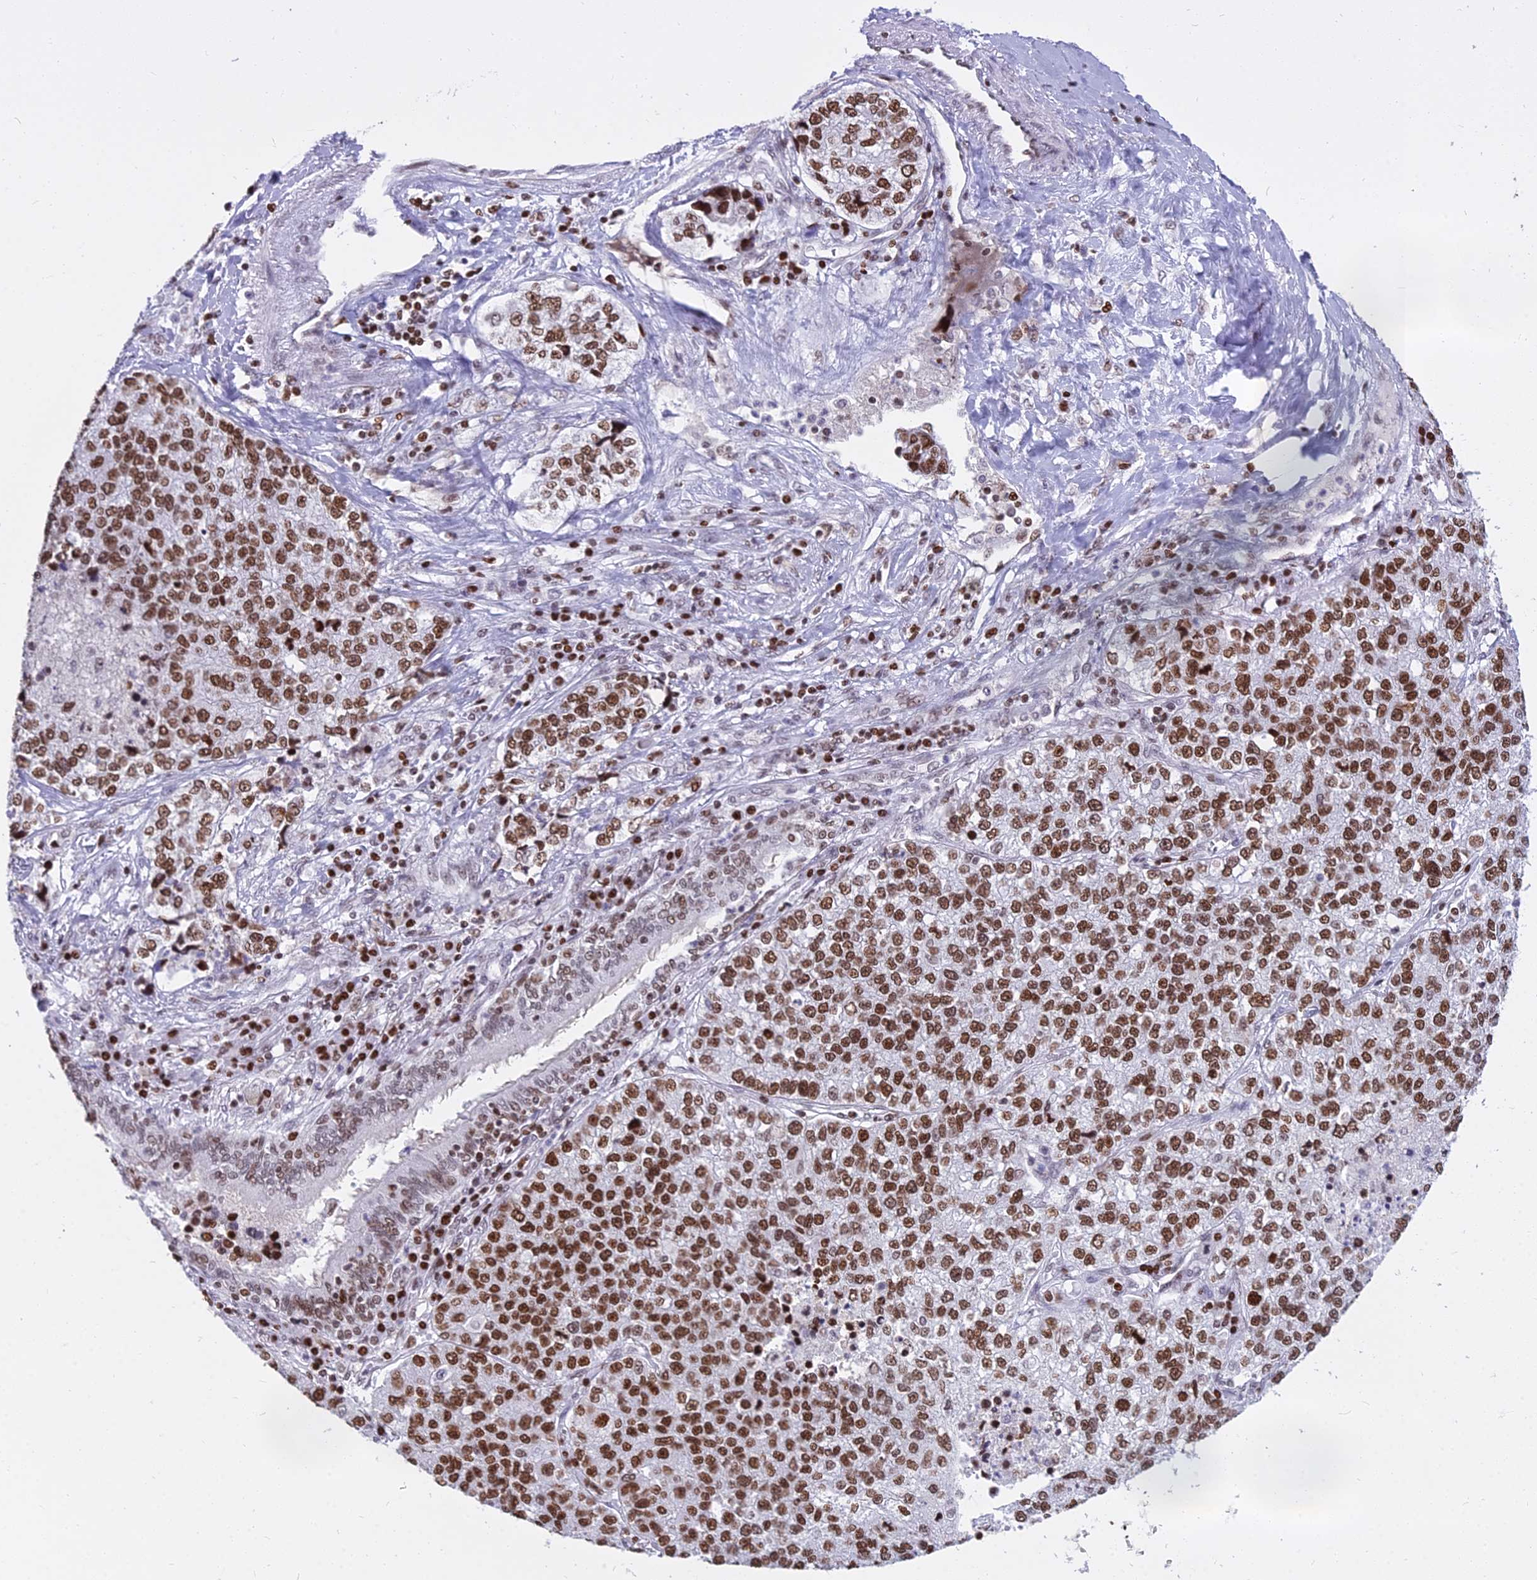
{"staining": {"intensity": "moderate", "quantity": ">75%", "location": "nuclear"}, "tissue": "lung cancer", "cell_type": "Tumor cells", "image_type": "cancer", "snomed": [{"axis": "morphology", "description": "Adenocarcinoma, NOS"}, {"axis": "topography", "description": "Lung"}], "caption": "Protein staining of lung cancer (adenocarcinoma) tissue shows moderate nuclear staining in approximately >75% of tumor cells. Nuclei are stained in blue.", "gene": "PARP1", "patient": {"sex": "male", "age": 49}}